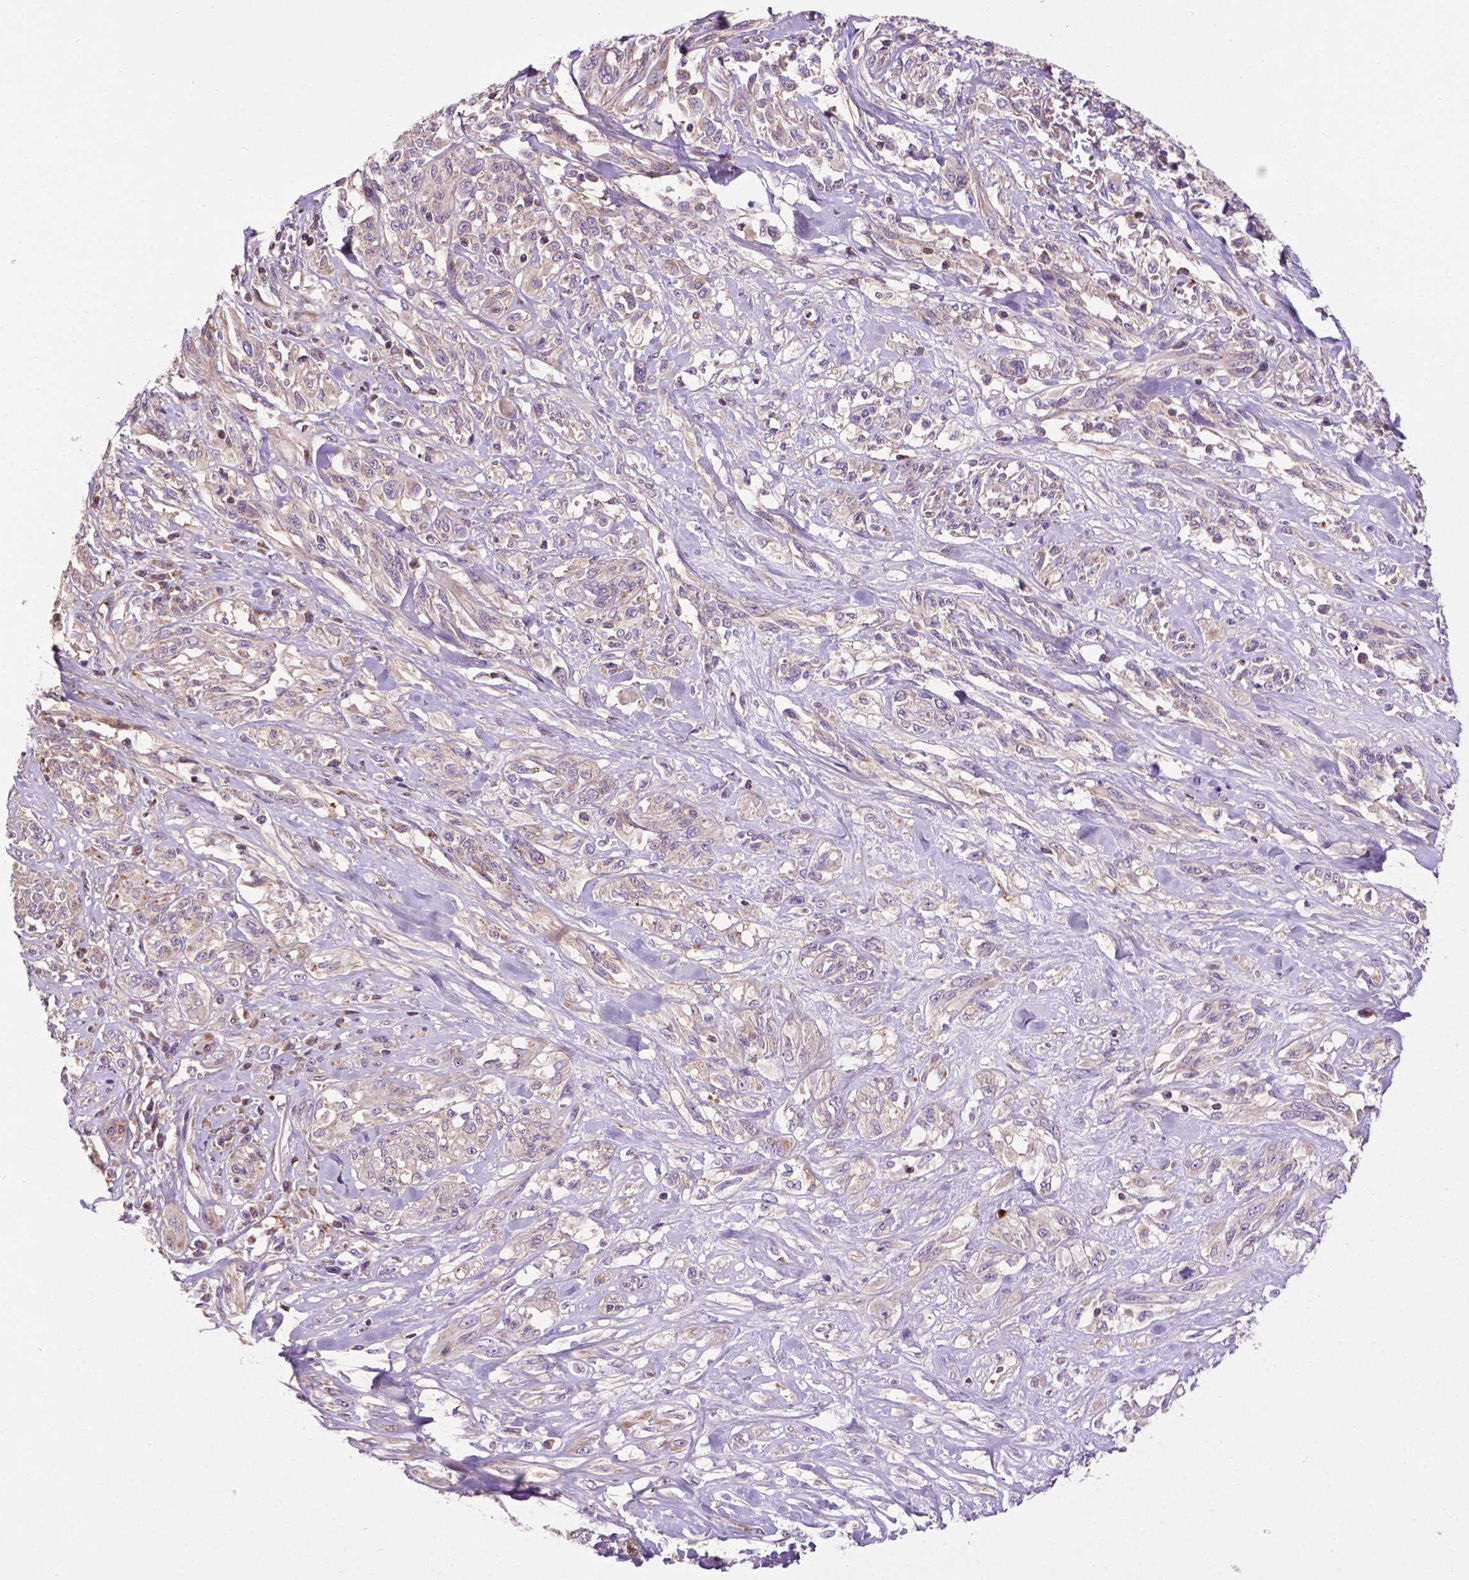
{"staining": {"intensity": "negative", "quantity": "none", "location": "none"}, "tissue": "melanoma", "cell_type": "Tumor cells", "image_type": "cancer", "snomed": [{"axis": "morphology", "description": "Malignant melanoma, NOS"}, {"axis": "topography", "description": "Skin"}], "caption": "An image of malignant melanoma stained for a protein reveals no brown staining in tumor cells. (DAB (3,3'-diaminobenzidine) immunohistochemistry, high magnification).", "gene": "SPNS2", "patient": {"sex": "female", "age": 91}}